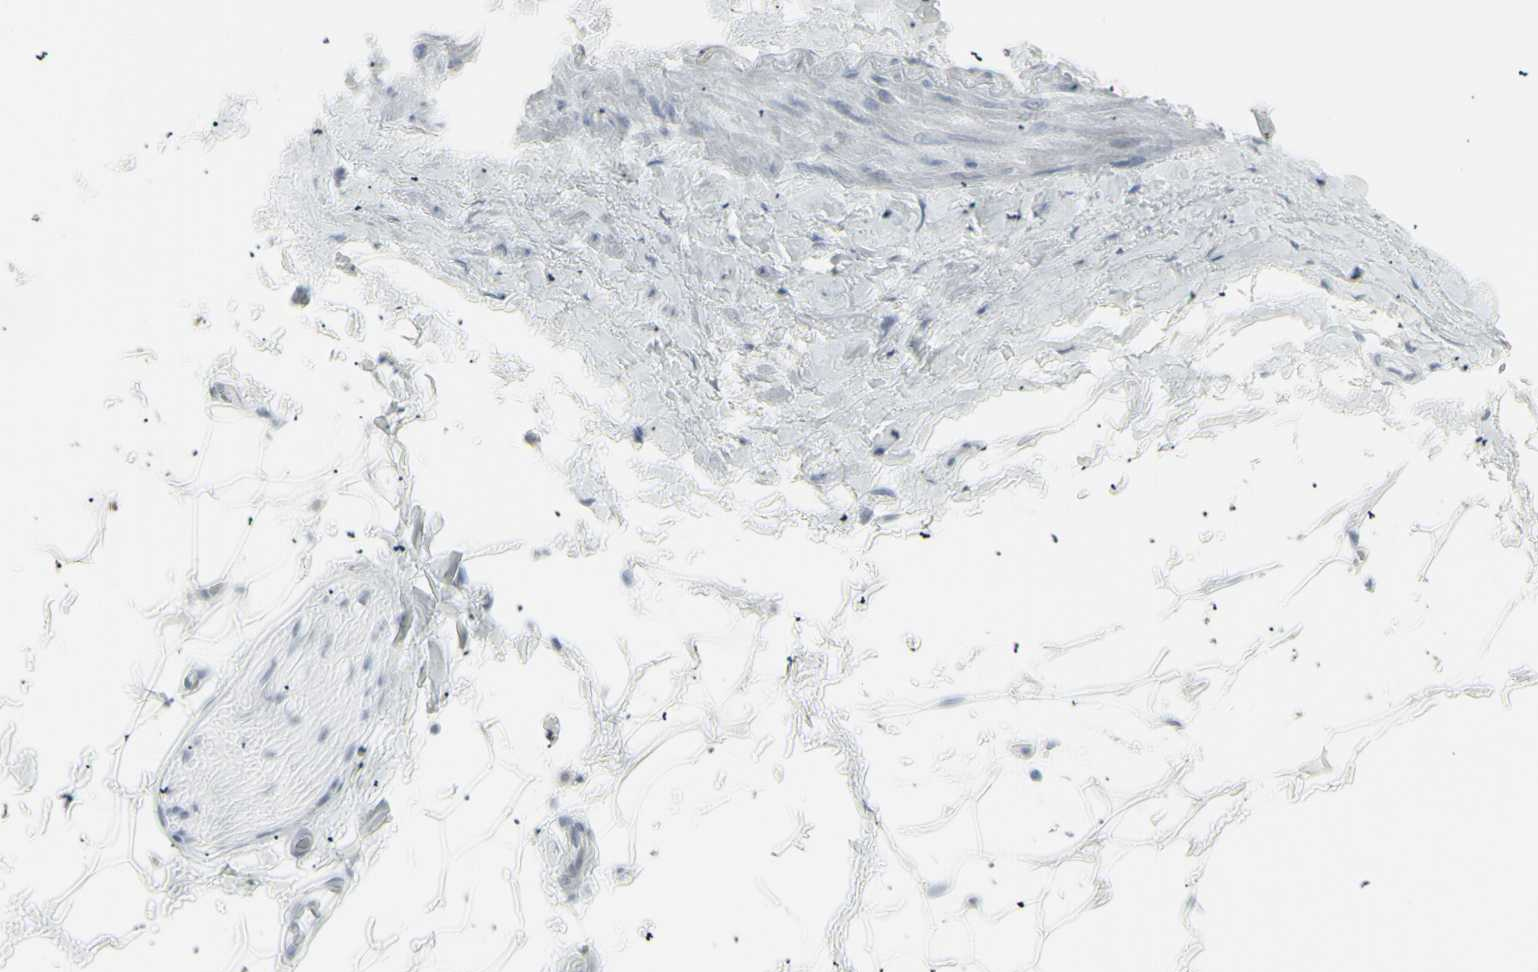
{"staining": {"intensity": "negative", "quantity": "none", "location": "none"}, "tissue": "adipose tissue", "cell_type": "Adipocytes", "image_type": "normal", "snomed": [{"axis": "morphology", "description": "Normal tissue, NOS"}, {"axis": "topography", "description": "Adipose tissue"}, {"axis": "topography", "description": "Peripheral nerve tissue"}], "caption": "A high-resolution image shows immunohistochemistry staining of benign adipose tissue, which displays no significant staining in adipocytes. Brightfield microscopy of IHC stained with DAB (brown) and hematoxylin (blue), captured at high magnification.", "gene": "YBX2", "patient": {"sex": "male", "age": 52}}